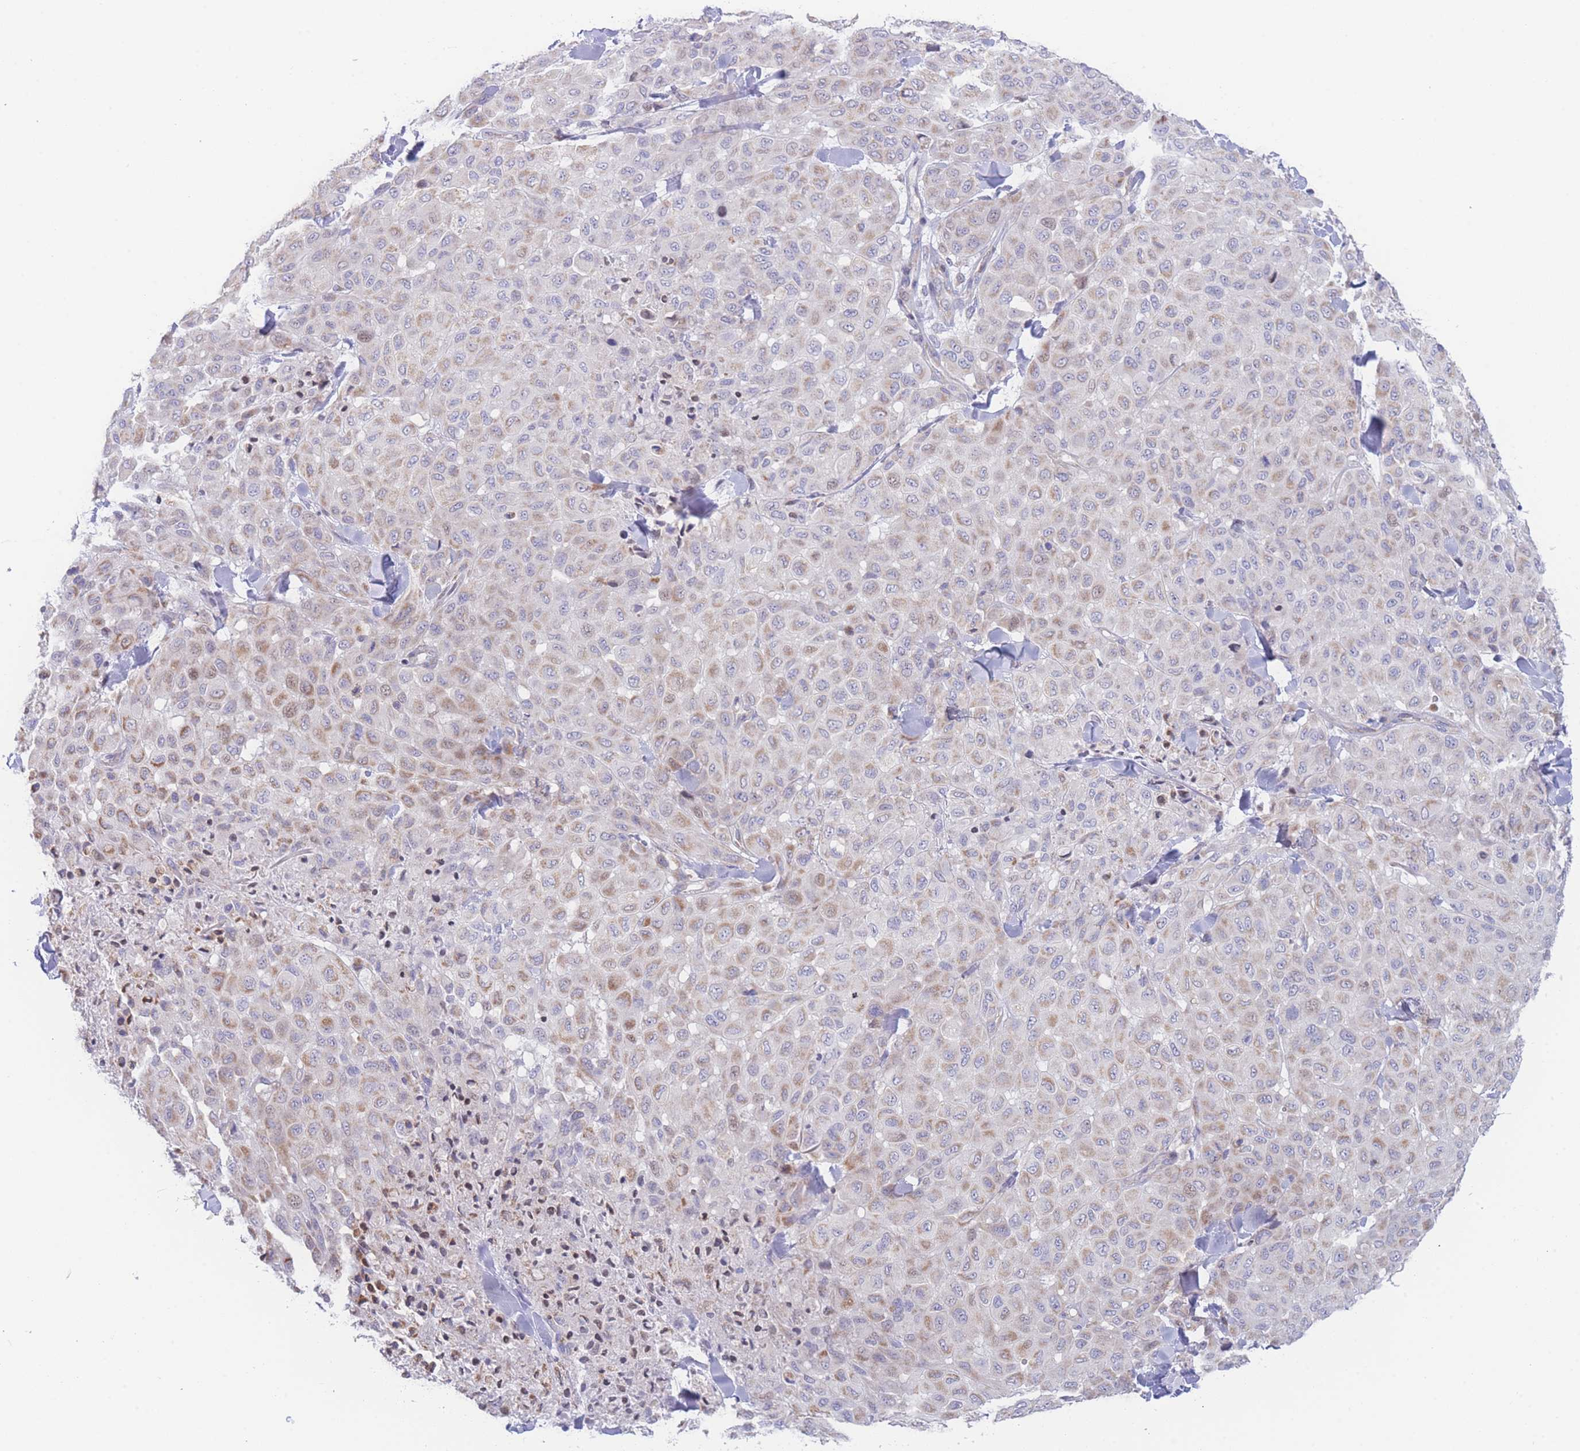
{"staining": {"intensity": "moderate", "quantity": "<25%", "location": "cytoplasmic/membranous"}, "tissue": "melanoma", "cell_type": "Tumor cells", "image_type": "cancer", "snomed": [{"axis": "morphology", "description": "Malignant melanoma, Metastatic site"}, {"axis": "topography", "description": "Skin"}], "caption": "DAB immunohistochemical staining of malignant melanoma (metastatic site) exhibits moderate cytoplasmic/membranous protein expression in approximately <25% of tumor cells. The staining was performed using DAB (3,3'-diaminobenzidine), with brown indicating positive protein expression. Nuclei are stained blue with hematoxylin.", "gene": "GPAM", "patient": {"sex": "female", "age": 81}}